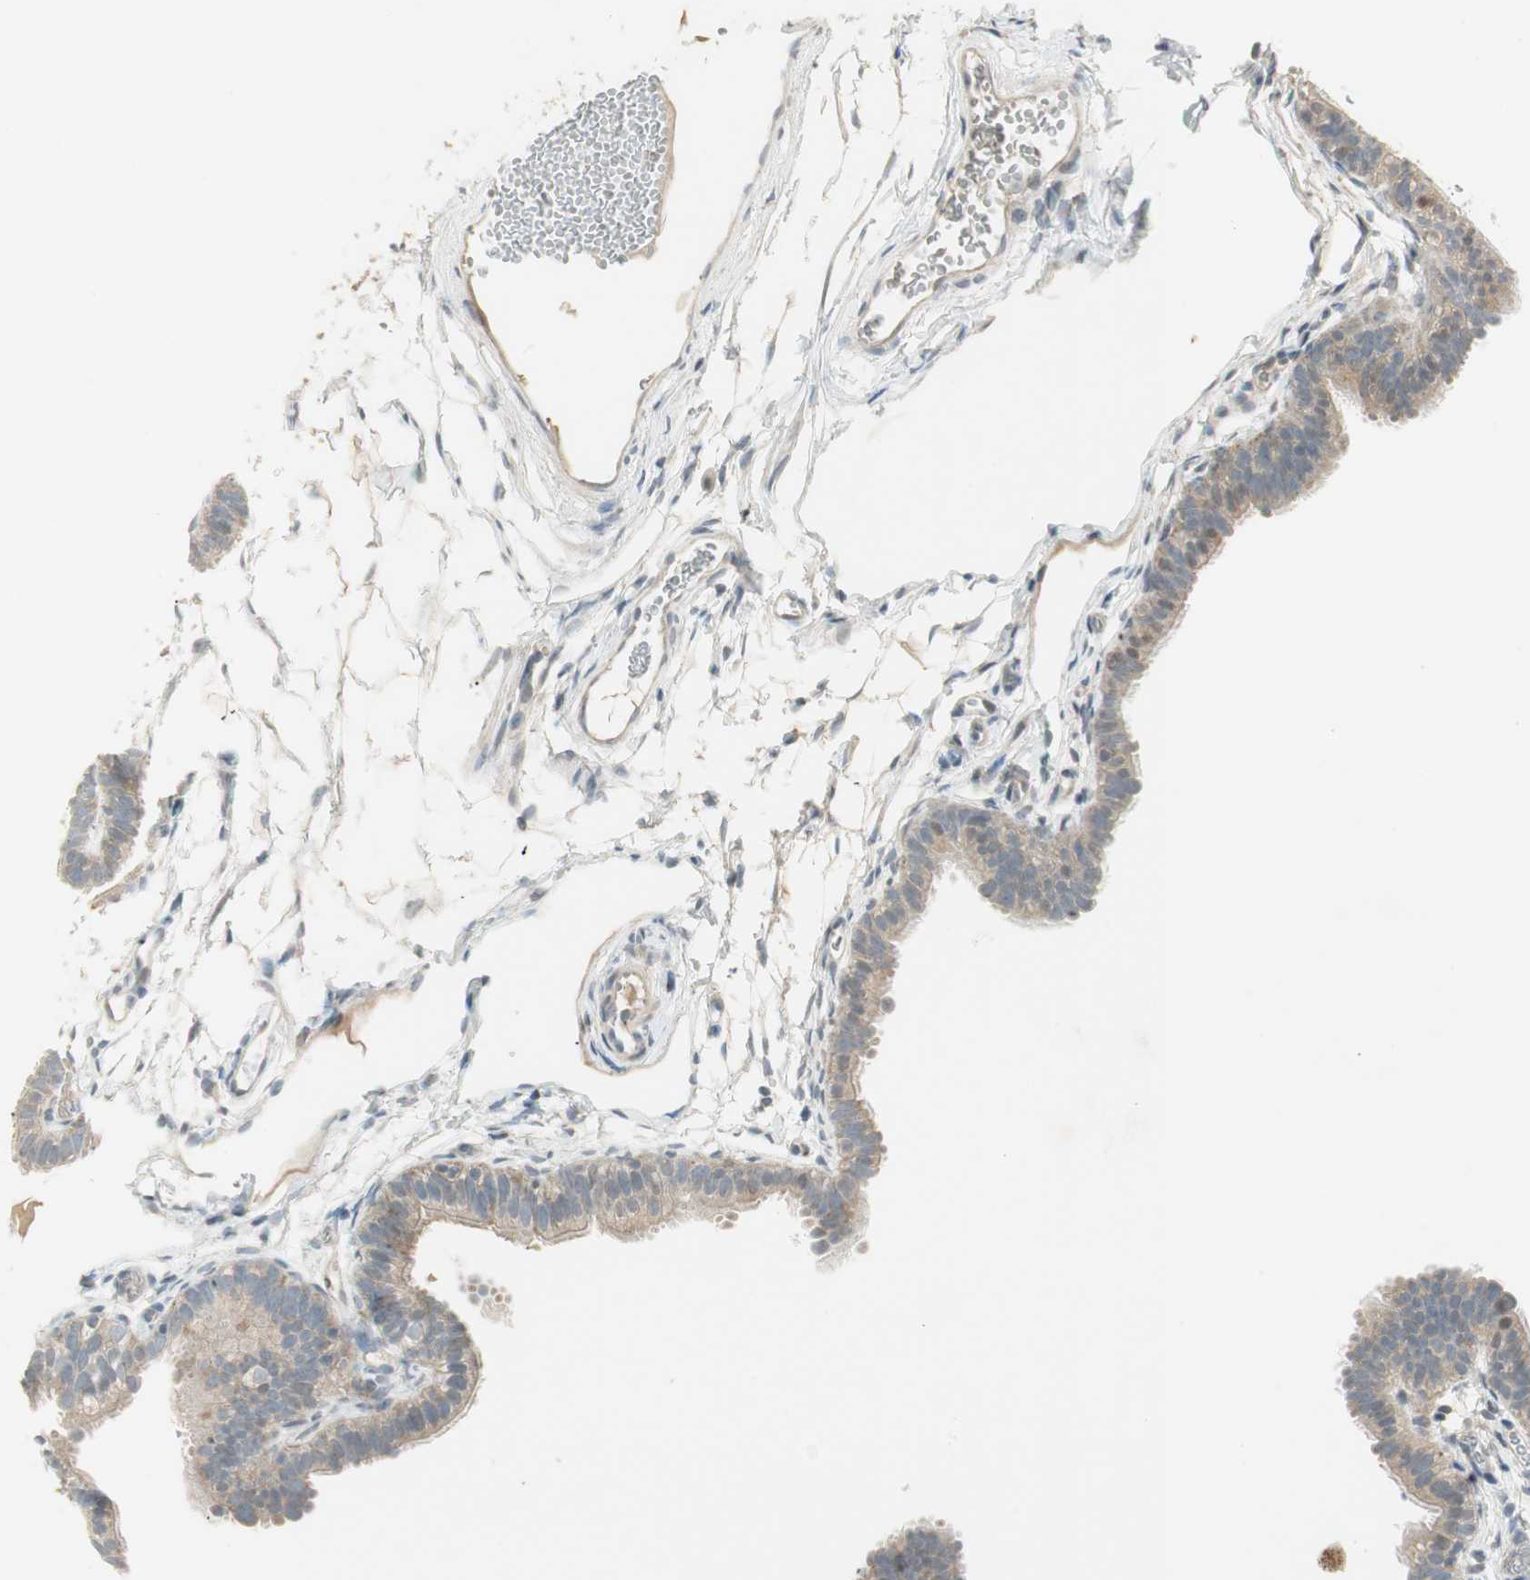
{"staining": {"intensity": "moderate", "quantity": ">75%", "location": "cytoplasmic/membranous,nuclear"}, "tissue": "fallopian tube", "cell_type": "Glandular cells", "image_type": "normal", "snomed": [{"axis": "morphology", "description": "Normal tissue, NOS"}, {"axis": "topography", "description": "Fallopian tube"}, {"axis": "topography", "description": "Placenta"}], "caption": "An immunohistochemistry (IHC) histopathology image of unremarkable tissue is shown. Protein staining in brown shows moderate cytoplasmic/membranous,nuclear positivity in fallopian tube within glandular cells.", "gene": "USP2", "patient": {"sex": "female", "age": 34}}